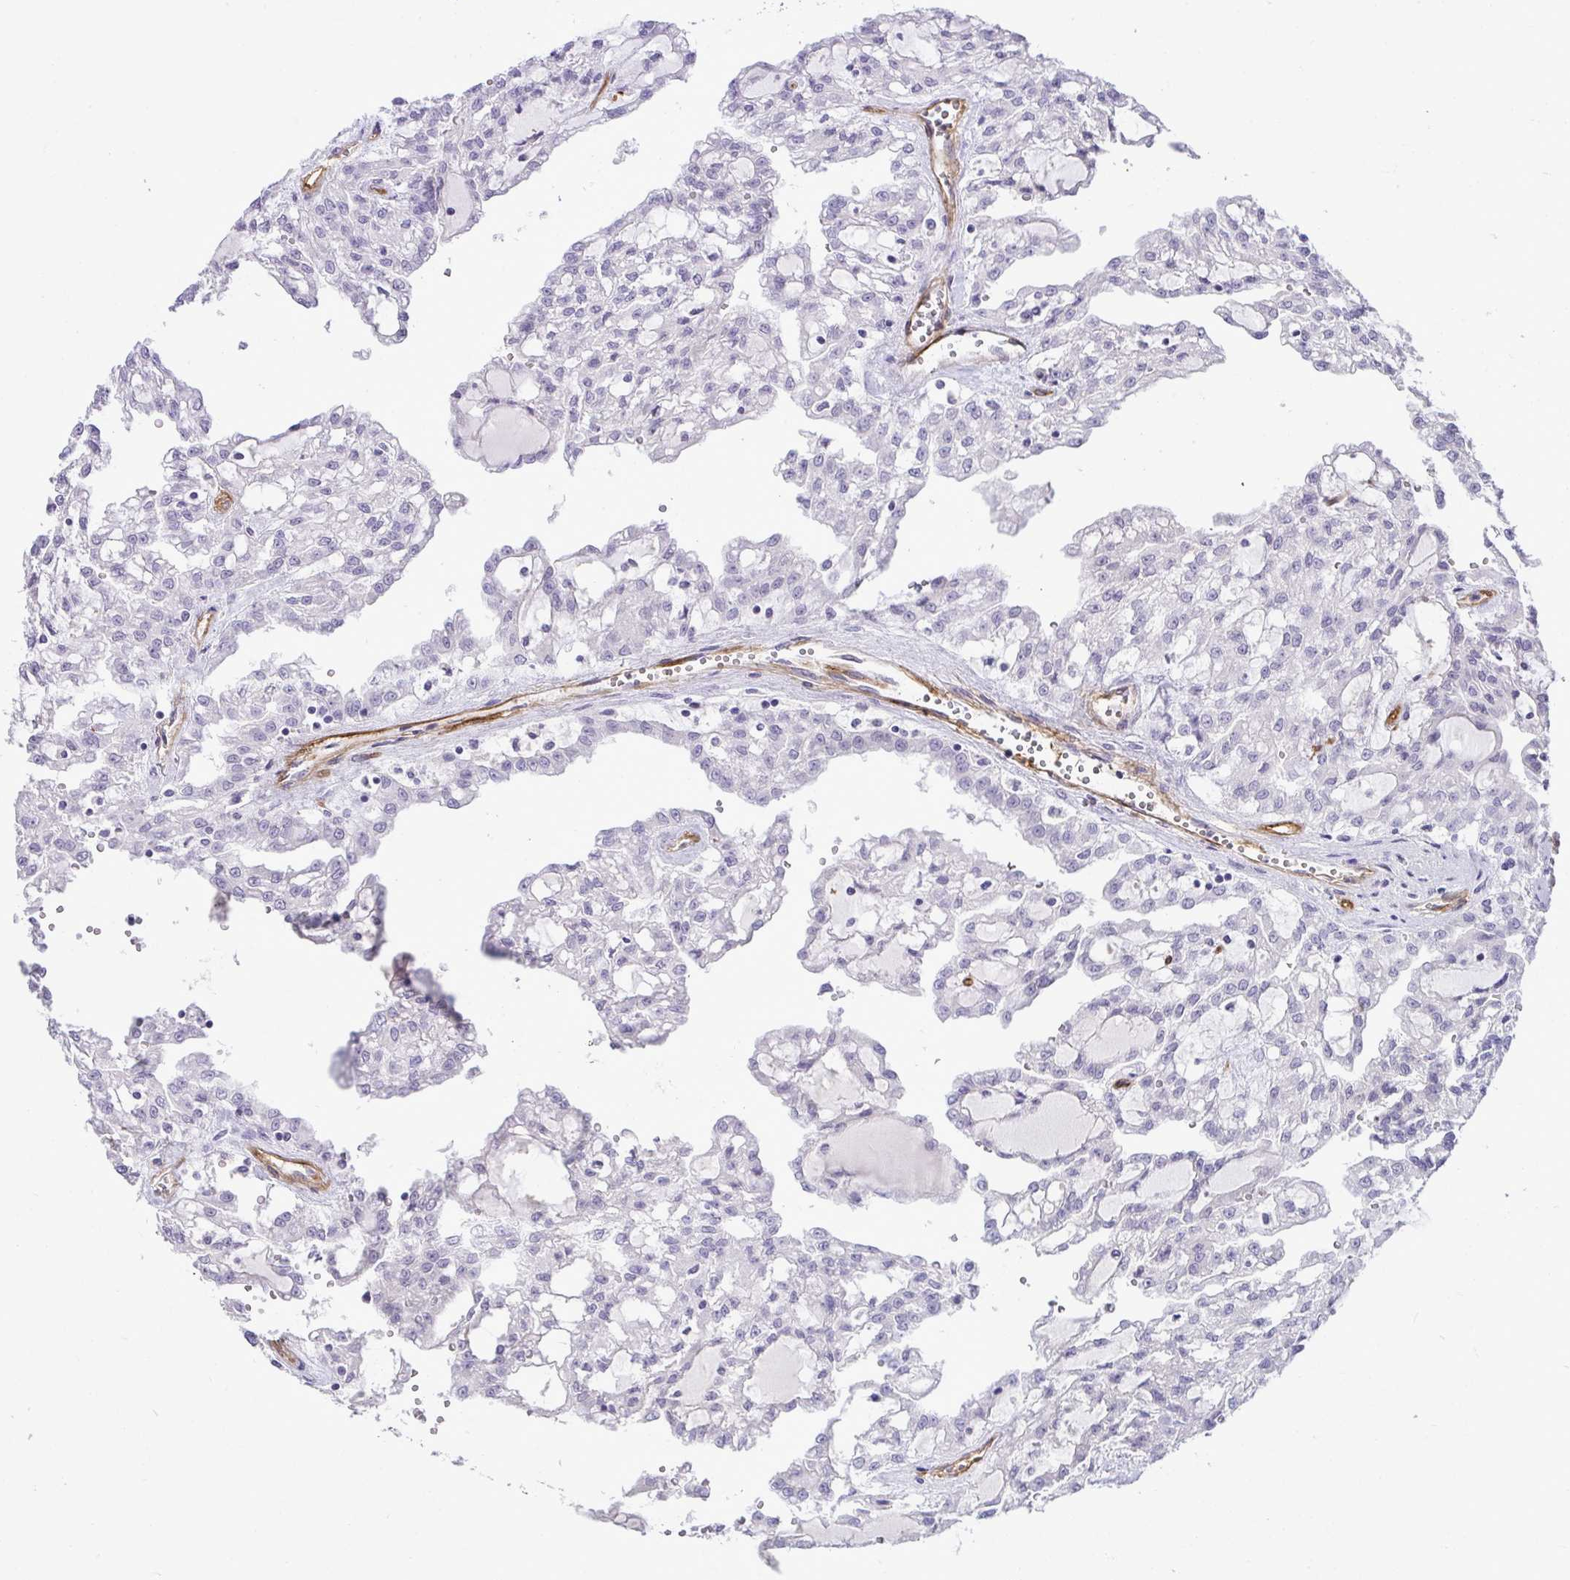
{"staining": {"intensity": "negative", "quantity": "none", "location": "none"}, "tissue": "renal cancer", "cell_type": "Tumor cells", "image_type": "cancer", "snomed": [{"axis": "morphology", "description": "Adenocarcinoma, NOS"}, {"axis": "topography", "description": "Kidney"}], "caption": "This photomicrograph is of adenocarcinoma (renal) stained with immunohistochemistry to label a protein in brown with the nuclei are counter-stained blue. There is no staining in tumor cells. Nuclei are stained in blue.", "gene": "UBE2S", "patient": {"sex": "male", "age": 63}}